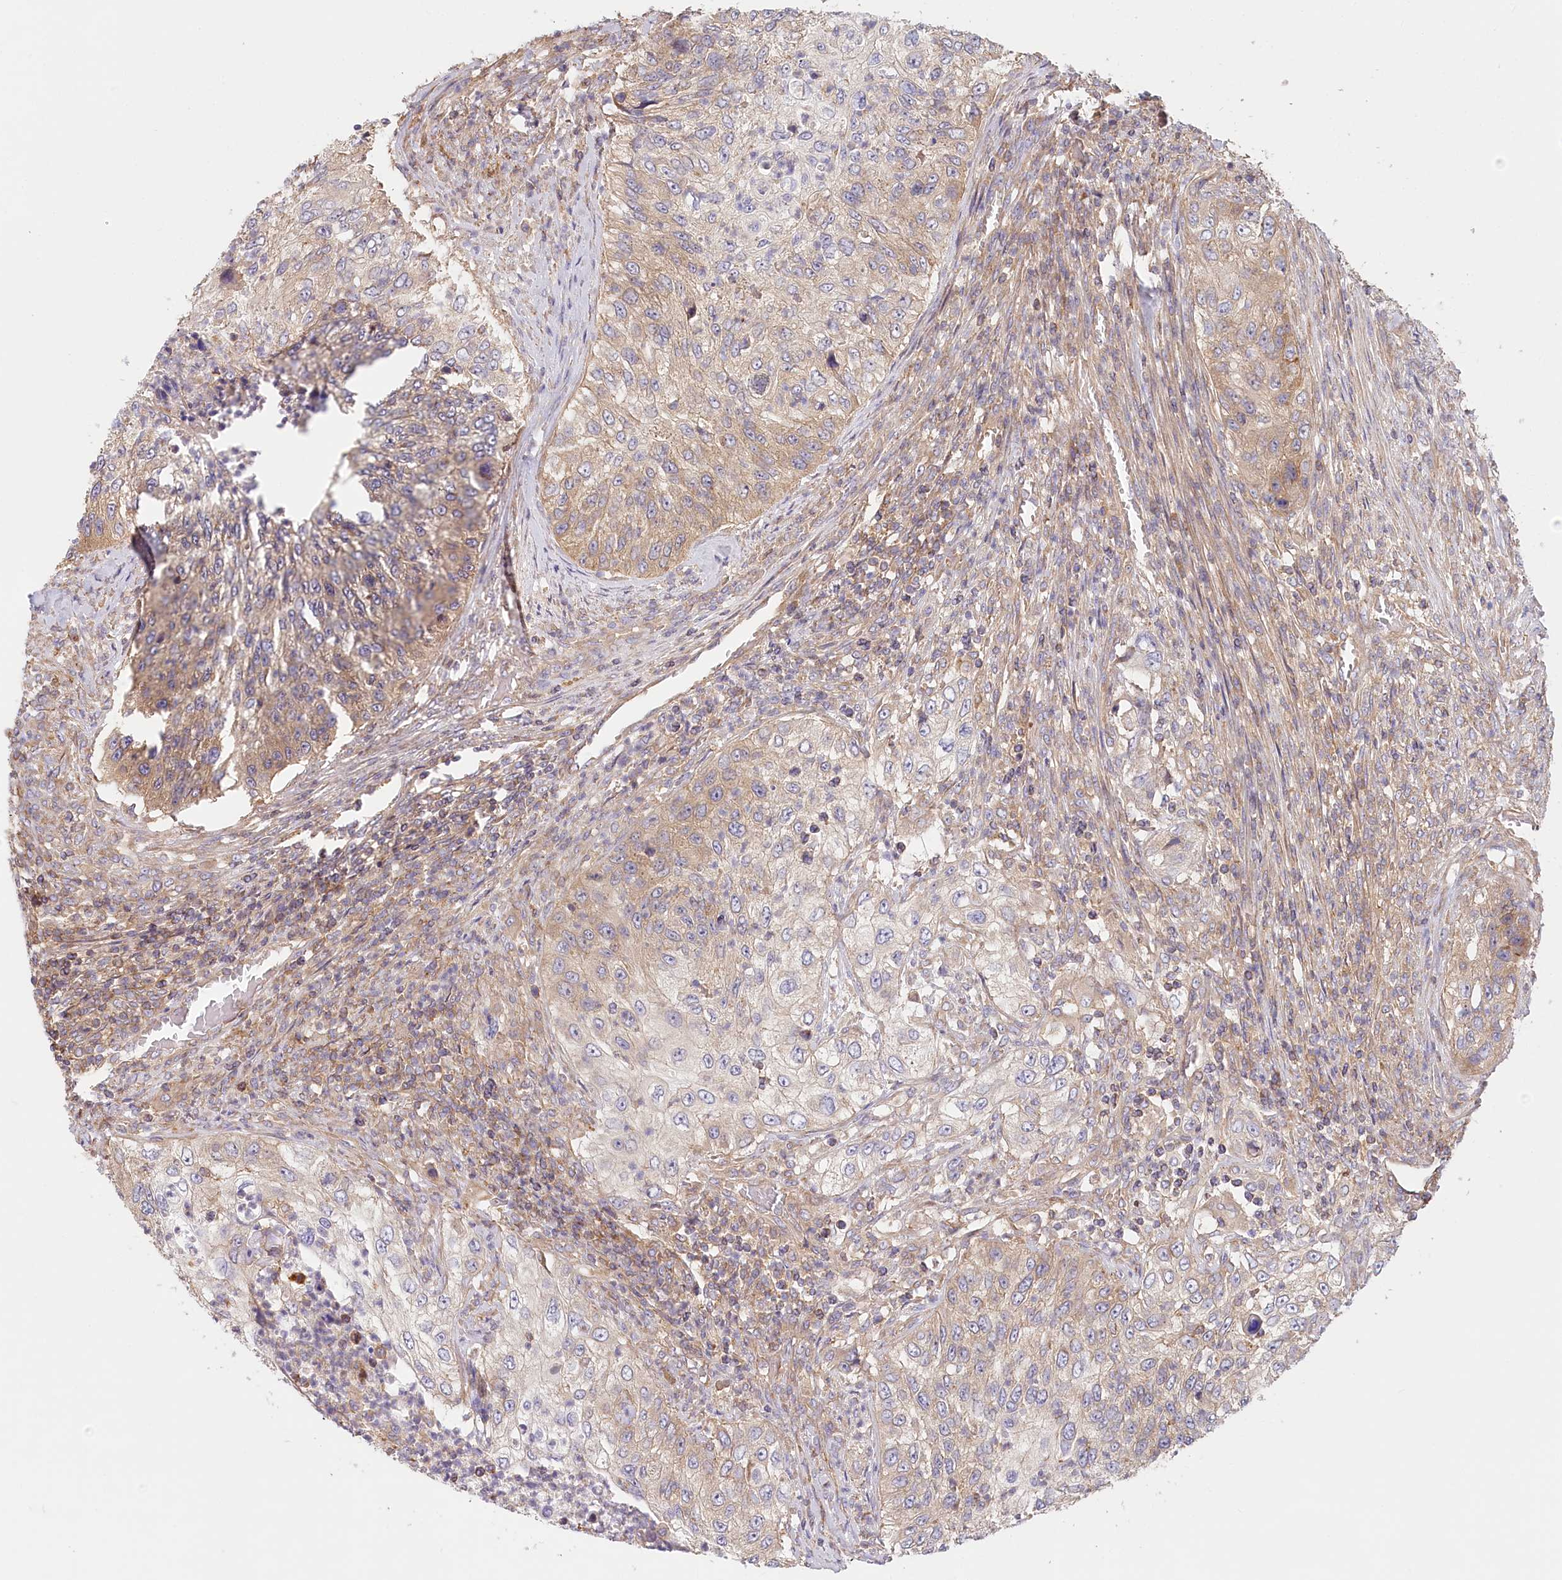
{"staining": {"intensity": "weak", "quantity": "25%-75%", "location": "cytoplasmic/membranous"}, "tissue": "urothelial cancer", "cell_type": "Tumor cells", "image_type": "cancer", "snomed": [{"axis": "morphology", "description": "Urothelial carcinoma, High grade"}, {"axis": "topography", "description": "Urinary bladder"}], "caption": "A low amount of weak cytoplasmic/membranous expression is identified in approximately 25%-75% of tumor cells in high-grade urothelial carcinoma tissue. The staining was performed using DAB, with brown indicating positive protein expression. Nuclei are stained blue with hematoxylin.", "gene": "UMPS", "patient": {"sex": "female", "age": 60}}